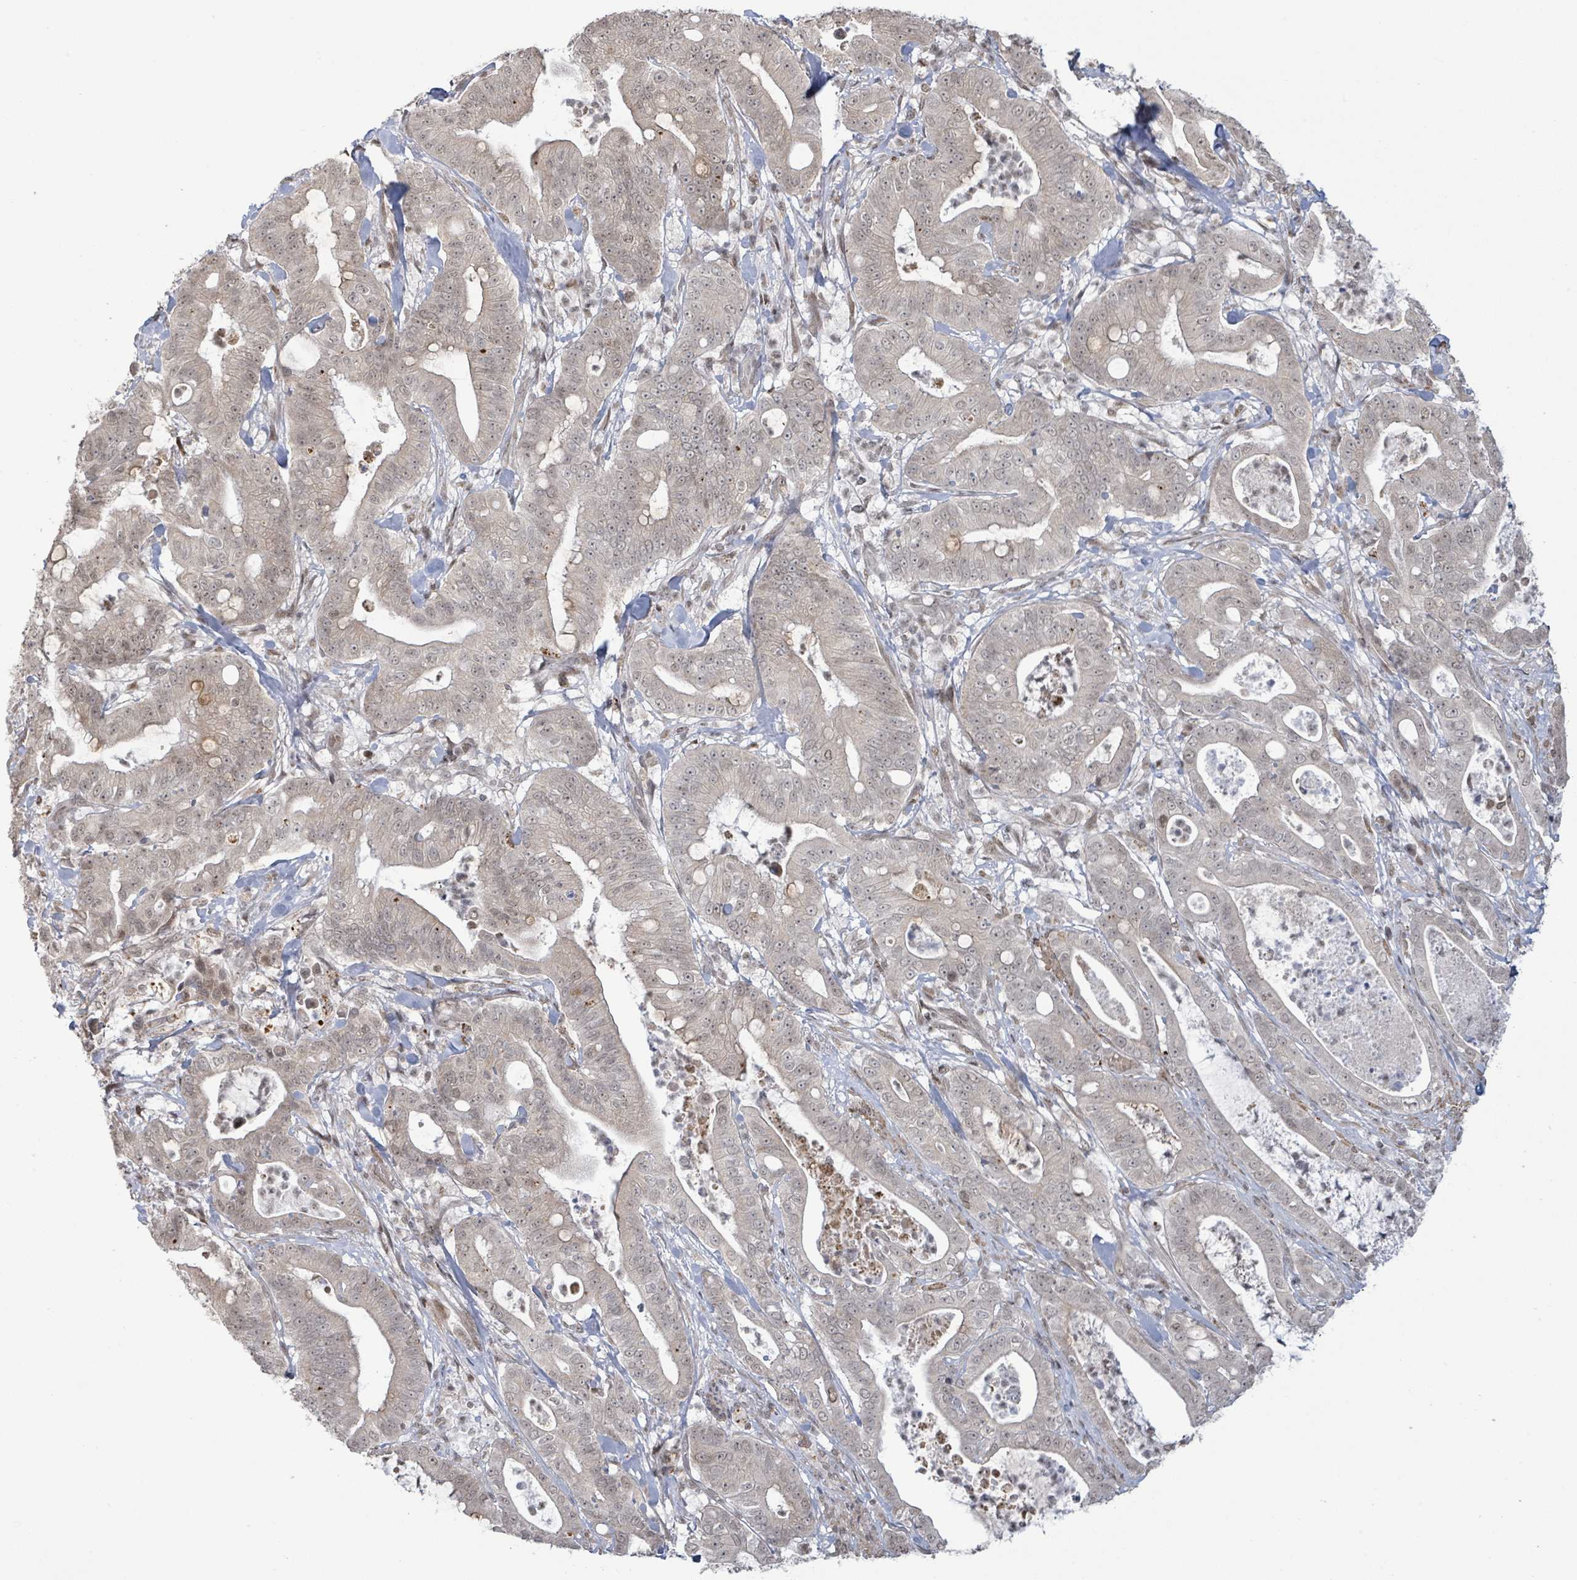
{"staining": {"intensity": "weak", "quantity": "<25%", "location": "nuclear"}, "tissue": "pancreatic cancer", "cell_type": "Tumor cells", "image_type": "cancer", "snomed": [{"axis": "morphology", "description": "Adenocarcinoma, NOS"}, {"axis": "topography", "description": "Pancreas"}], "caption": "Immunohistochemical staining of human pancreatic cancer (adenocarcinoma) demonstrates no significant positivity in tumor cells.", "gene": "SBF2", "patient": {"sex": "male", "age": 71}}